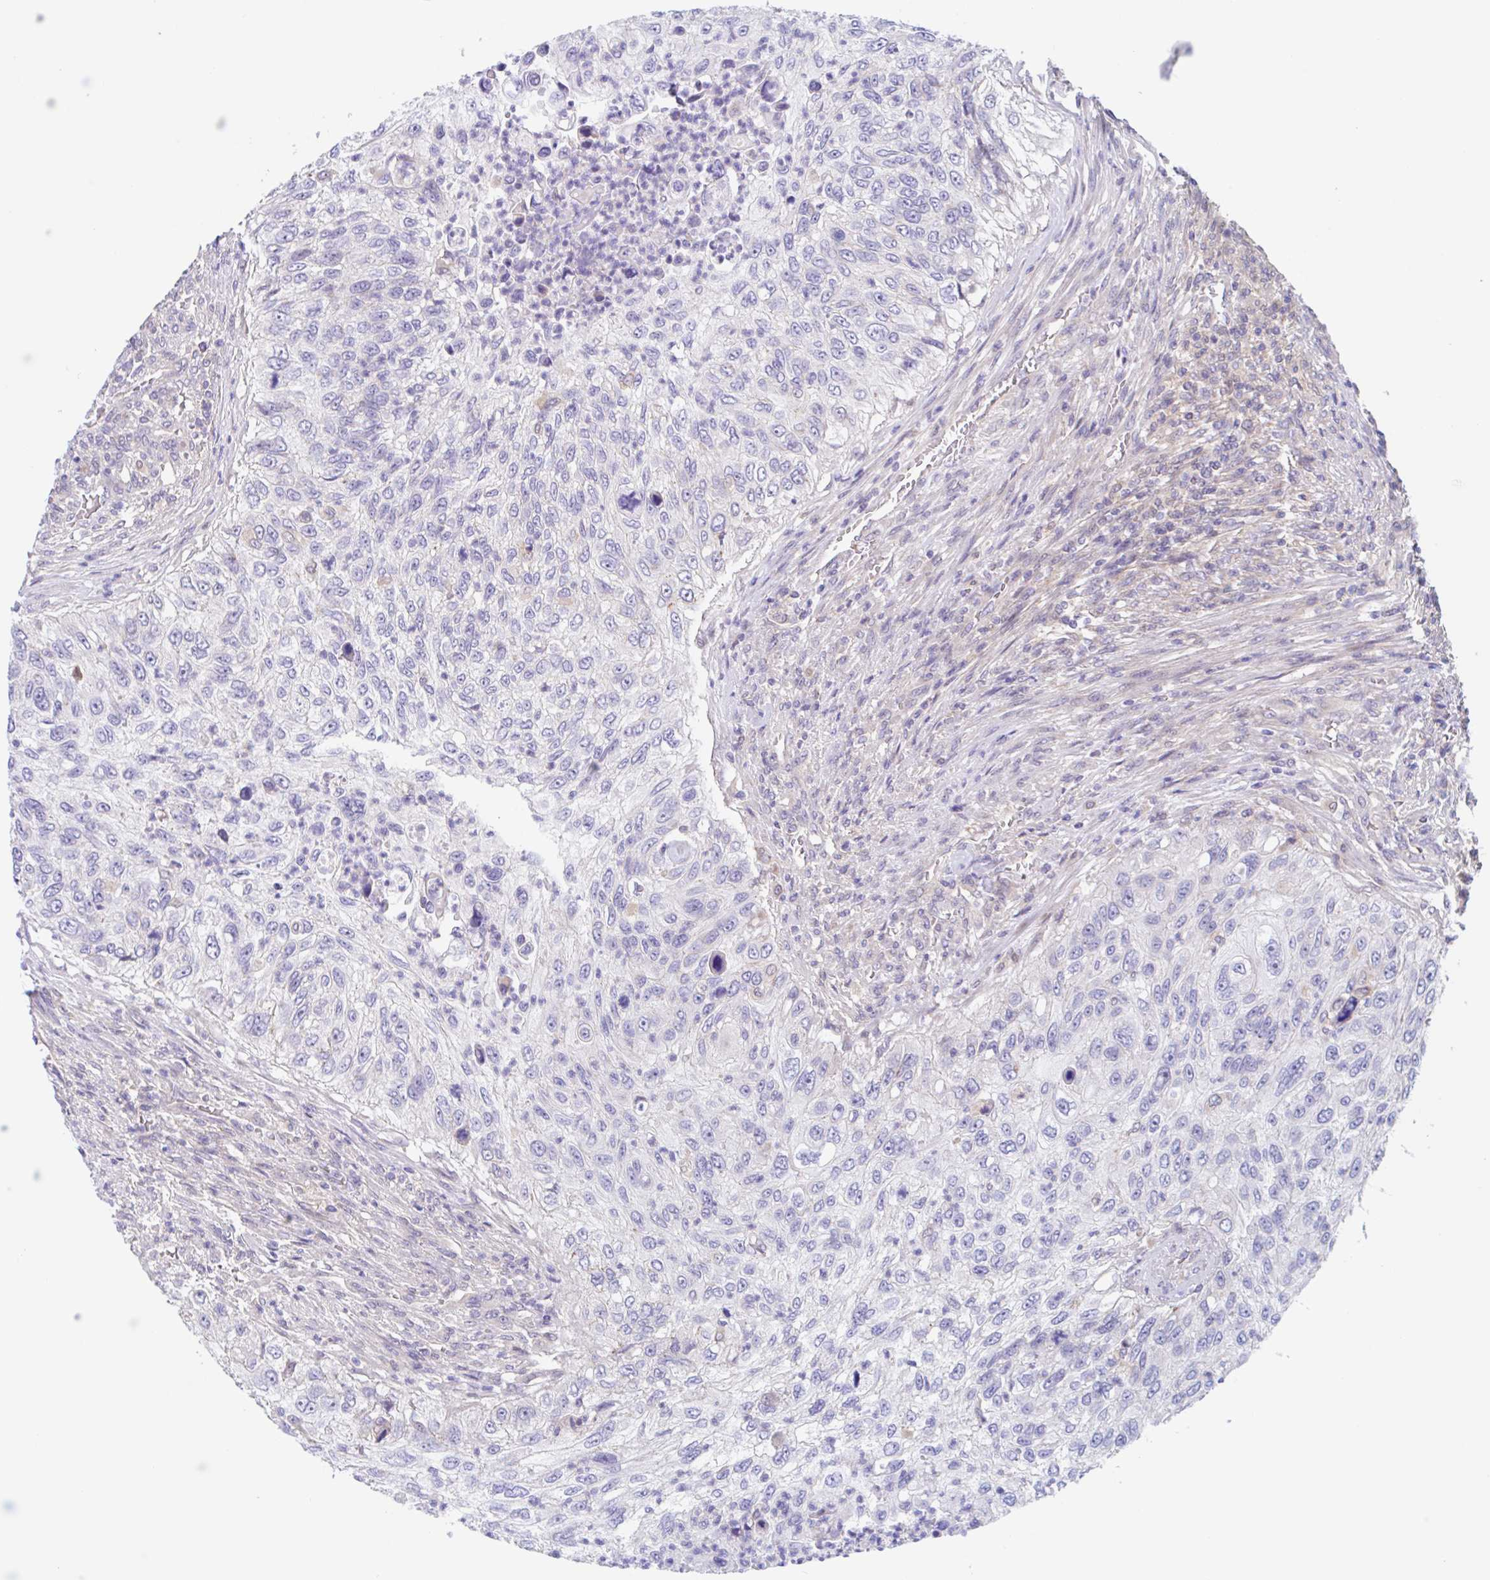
{"staining": {"intensity": "negative", "quantity": "none", "location": "none"}, "tissue": "urothelial cancer", "cell_type": "Tumor cells", "image_type": "cancer", "snomed": [{"axis": "morphology", "description": "Urothelial carcinoma, High grade"}, {"axis": "topography", "description": "Urinary bladder"}], "caption": "IHC histopathology image of high-grade urothelial carcinoma stained for a protein (brown), which shows no positivity in tumor cells.", "gene": "TMEM86A", "patient": {"sex": "female", "age": 60}}